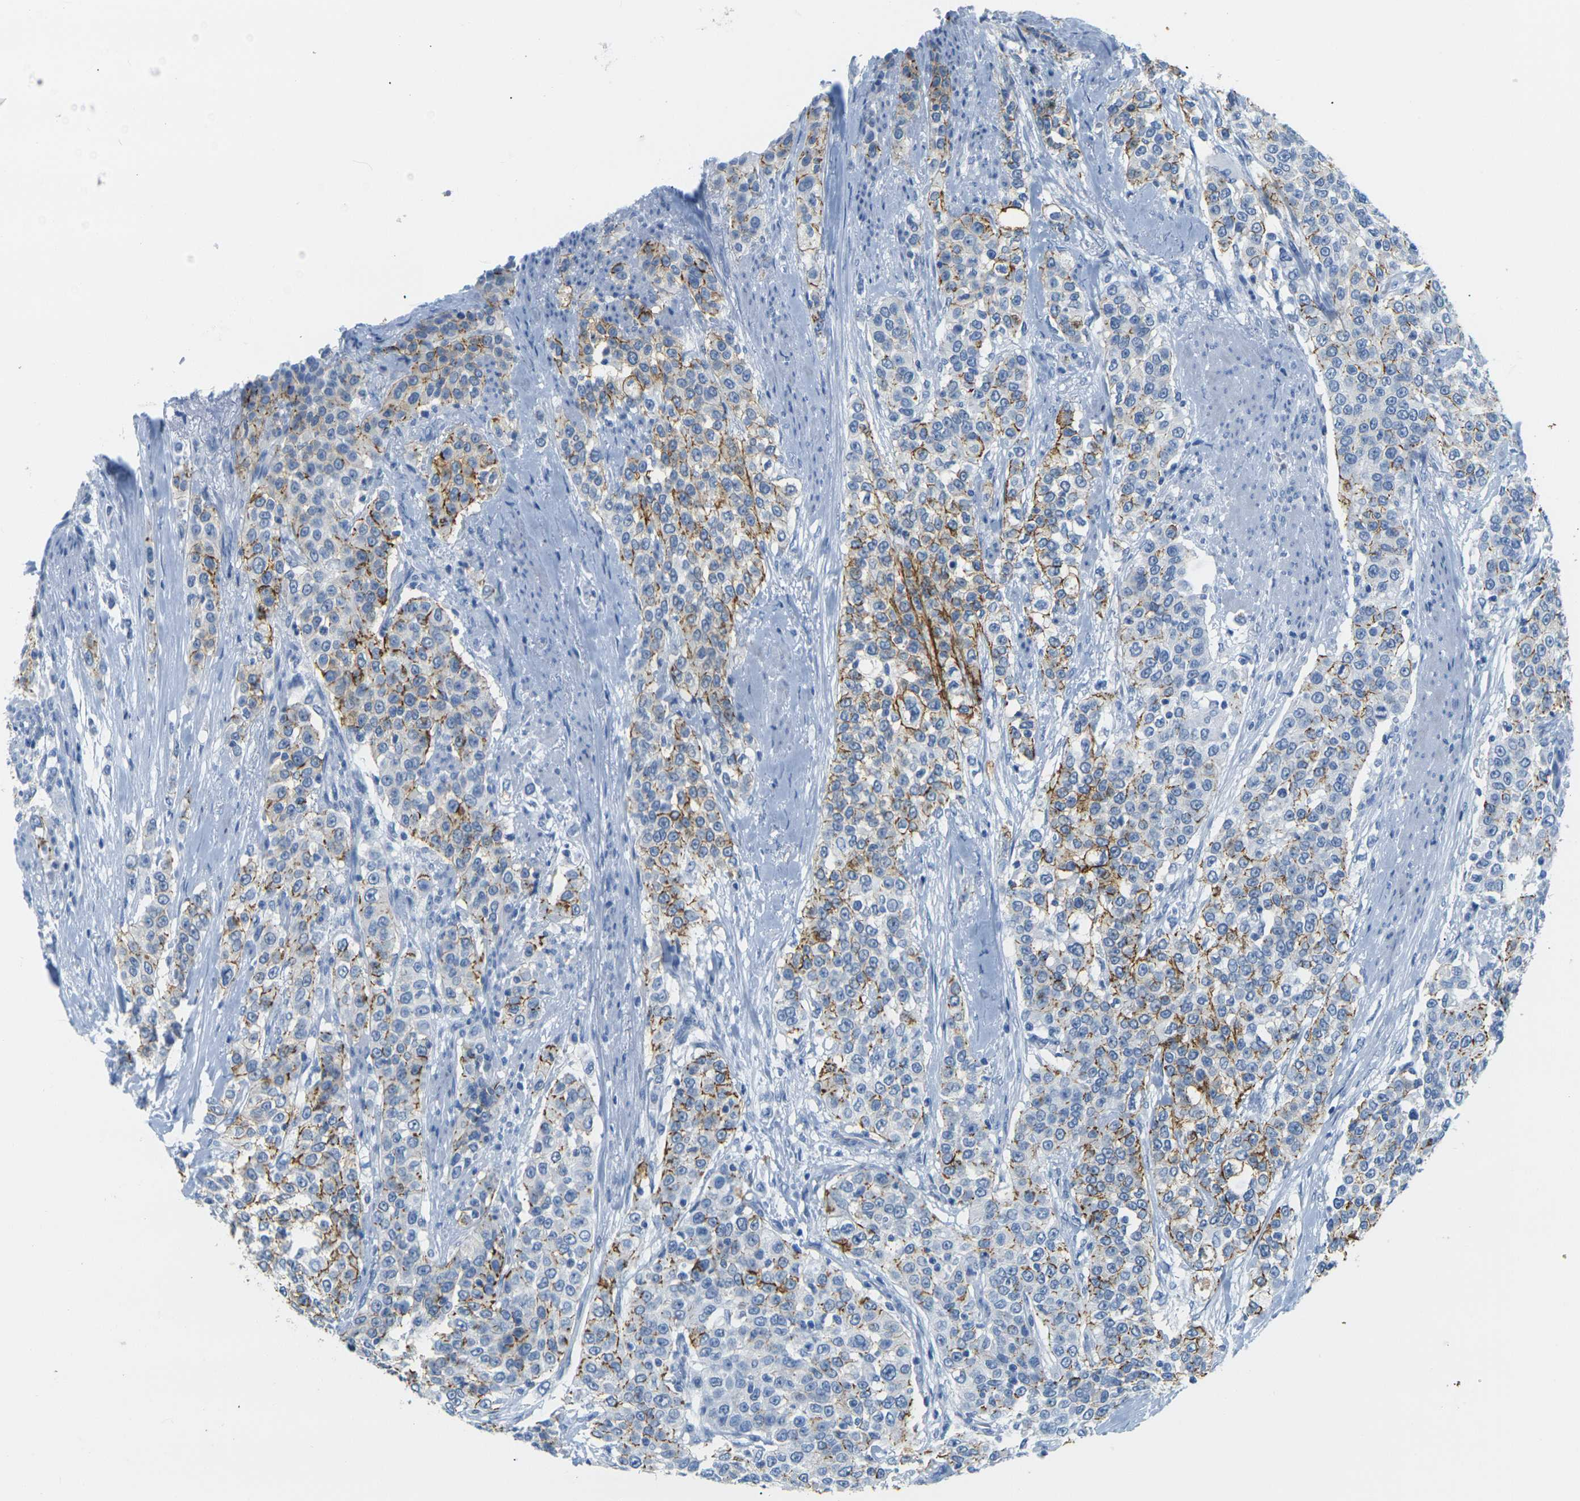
{"staining": {"intensity": "moderate", "quantity": ">75%", "location": "cytoplasmic/membranous"}, "tissue": "urothelial cancer", "cell_type": "Tumor cells", "image_type": "cancer", "snomed": [{"axis": "morphology", "description": "Urothelial carcinoma, High grade"}, {"axis": "topography", "description": "Urinary bladder"}], "caption": "Immunohistochemical staining of human urothelial cancer demonstrates moderate cytoplasmic/membranous protein positivity in about >75% of tumor cells. The protein is stained brown, and the nuclei are stained in blue (DAB (3,3'-diaminobenzidine) IHC with brightfield microscopy, high magnification).", "gene": "CLDN7", "patient": {"sex": "female", "age": 80}}